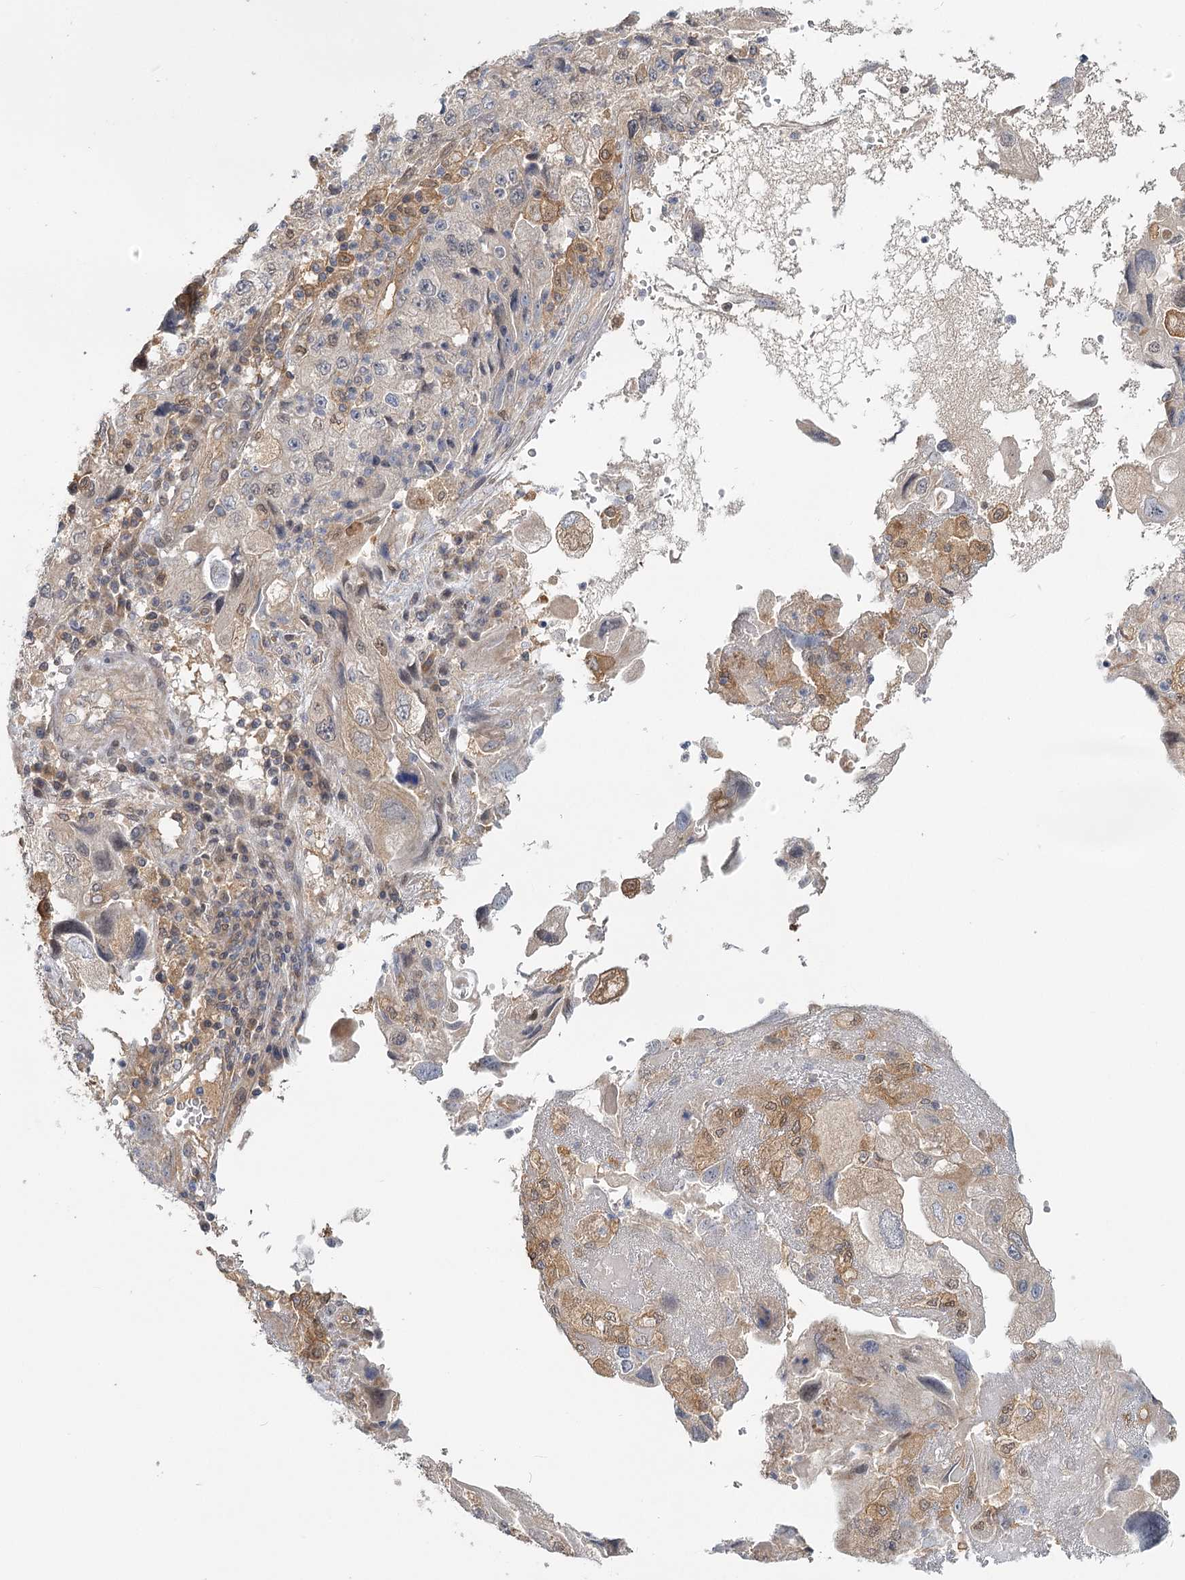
{"staining": {"intensity": "weak", "quantity": "25%-75%", "location": "cytoplasmic/membranous"}, "tissue": "endometrial cancer", "cell_type": "Tumor cells", "image_type": "cancer", "snomed": [{"axis": "morphology", "description": "Adenocarcinoma, NOS"}, {"axis": "topography", "description": "Endometrium"}], "caption": "This is an image of immunohistochemistry (IHC) staining of endometrial cancer (adenocarcinoma), which shows weak positivity in the cytoplasmic/membranous of tumor cells.", "gene": "USP11", "patient": {"sex": "female", "age": 49}}